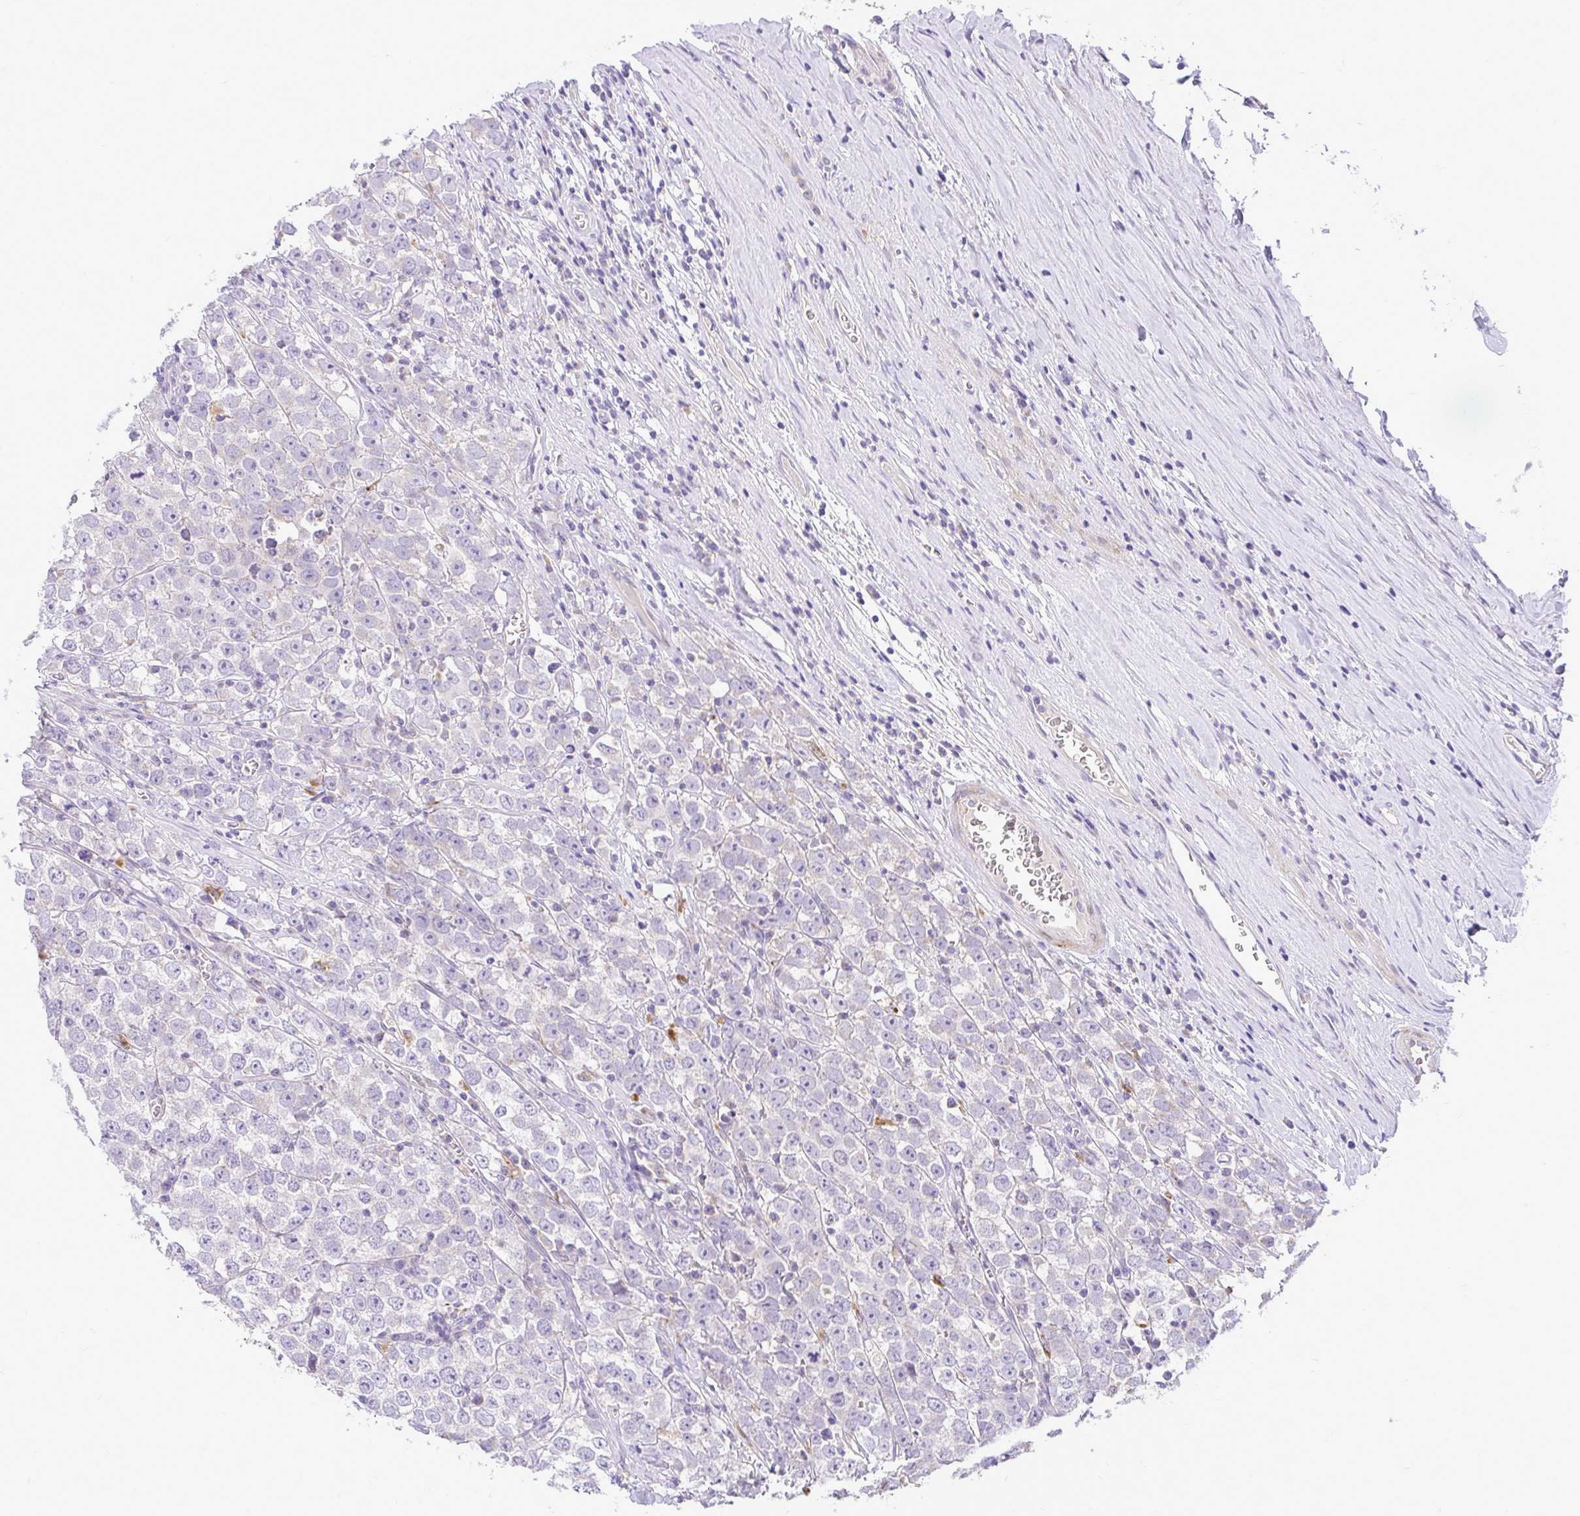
{"staining": {"intensity": "negative", "quantity": "none", "location": "none"}, "tissue": "testis cancer", "cell_type": "Tumor cells", "image_type": "cancer", "snomed": [{"axis": "morphology", "description": "Seminoma, NOS"}, {"axis": "morphology", "description": "Carcinoma, Embryonal, NOS"}, {"axis": "topography", "description": "Testis"}], "caption": "Immunohistochemical staining of testis cancer shows no significant expression in tumor cells.", "gene": "PKN3", "patient": {"sex": "male", "age": 52}}